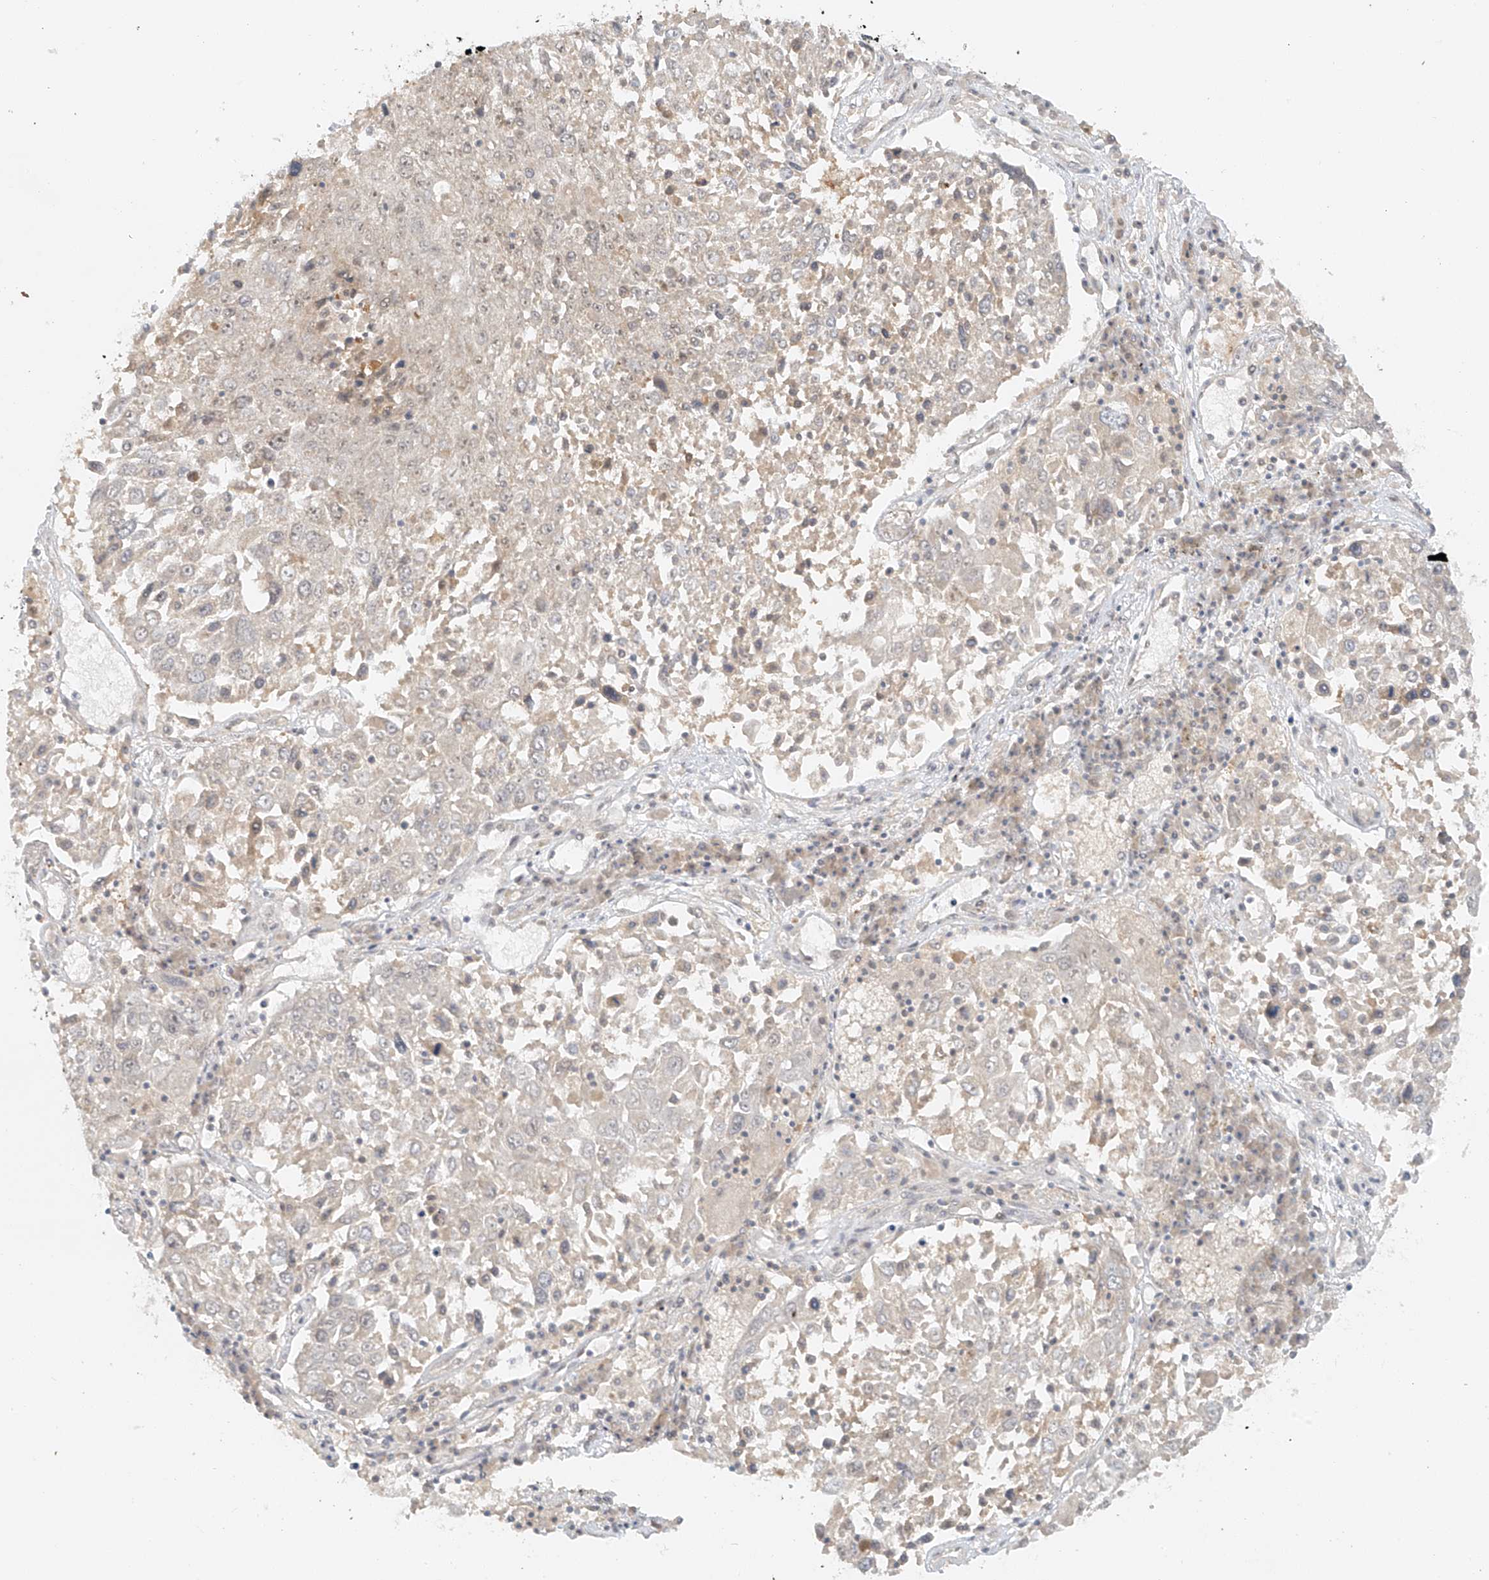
{"staining": {"intensity": "weak", "quantity": "<25%", "location": "cytoplasmic/membranous"}, "tissue": "lung cancer", "cell_type": "Tumor cells", "image_type": "cancer", "snomed": [{"axis": "morphology", "description": "Squamous cell carcinoma, NOS"}, {"axis": "topography", "description": "Lung"}], "caption": "Immunohistochemistry histopathology image of neoplastic tissue: human squamous cell carcinoma (lung) stained with DAB exhibits no significant protein staining in tumor cells. The staining was performed using DAB to visualize the protein expression in brown, while the nuclei were stained in blue with hematoxylin (Magnification: 20x).", "gene": "MIPEP", "patient": {"sex": "male", "age": 65}}